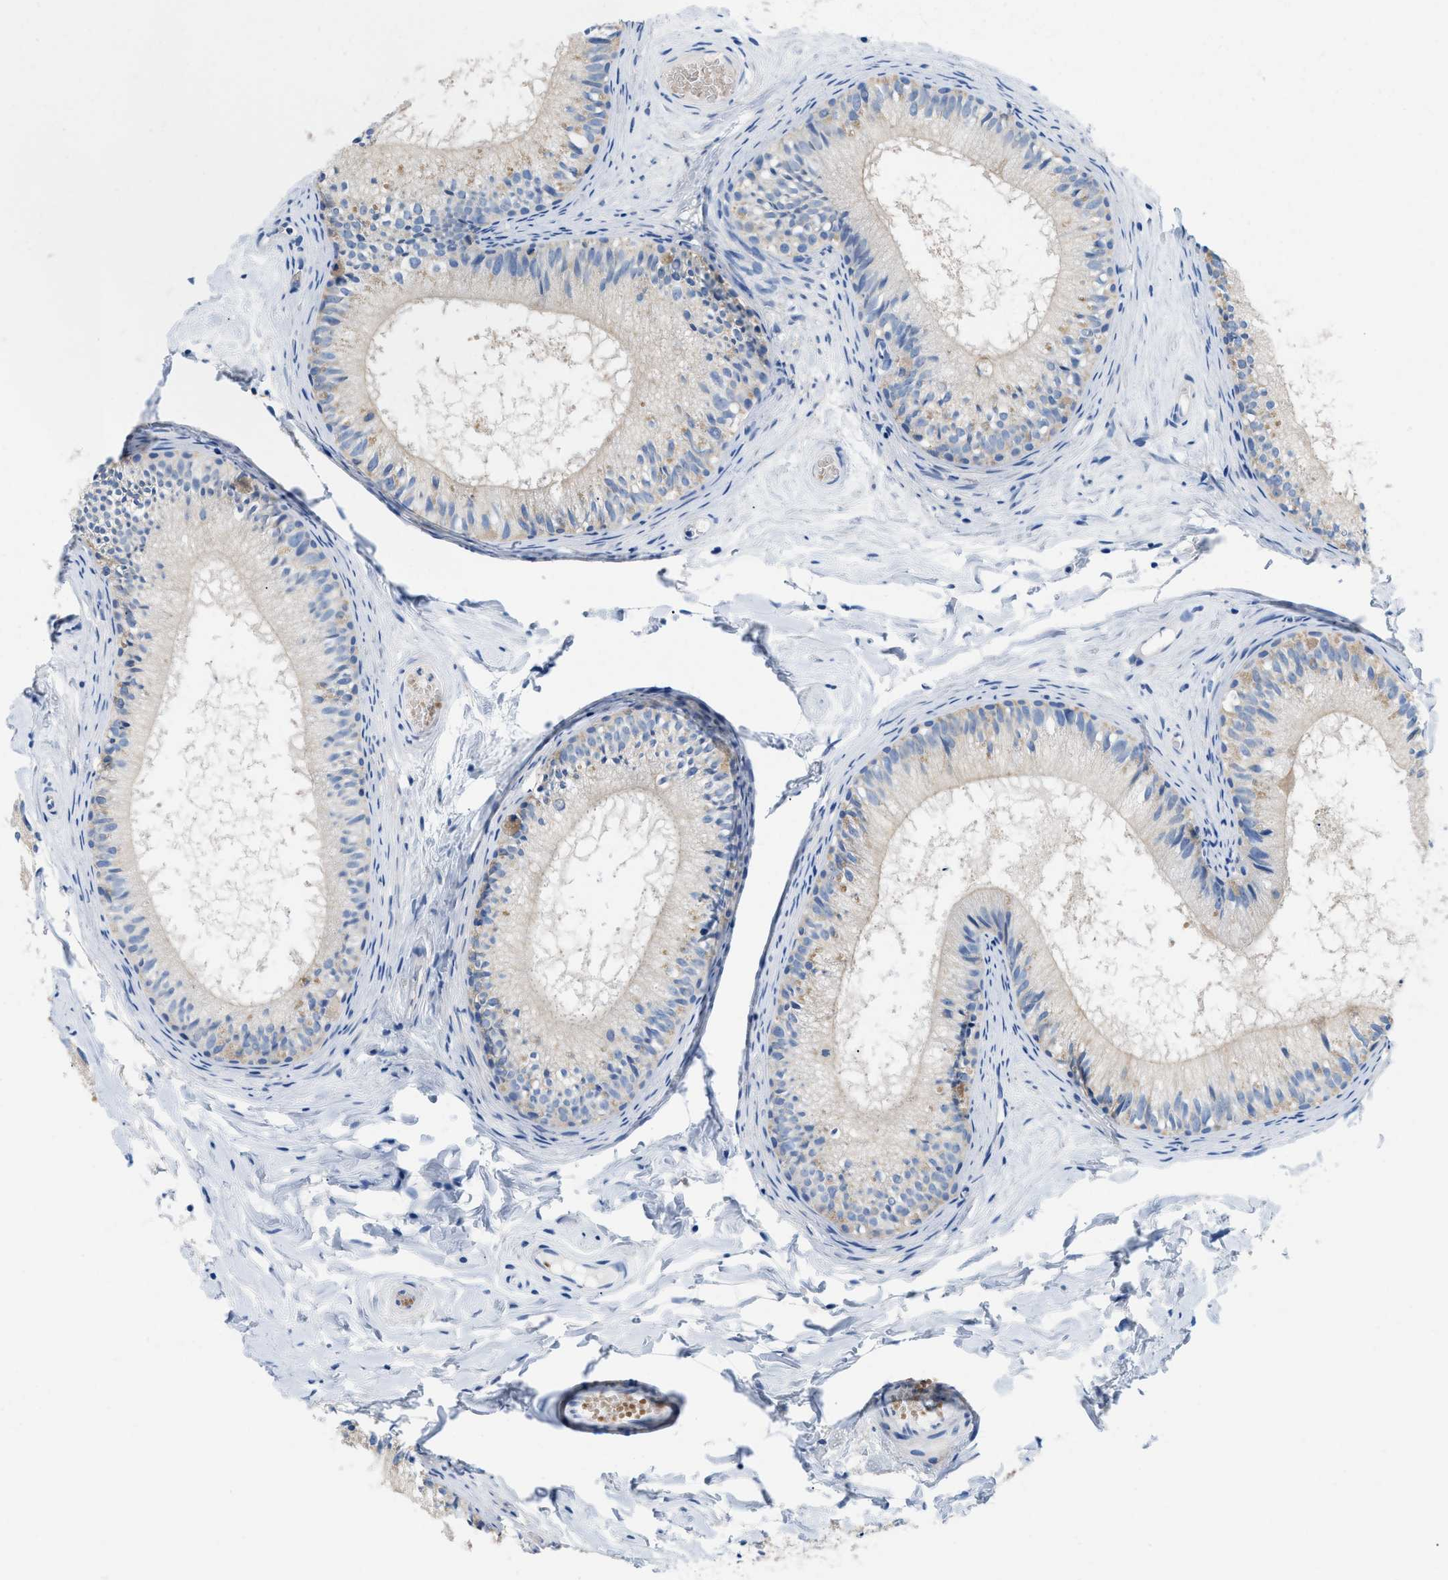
{"staining": {"intensity": "weak", "quantity": "<25%", "location": "cytoplasmic/membranous"}, "tissue": "epididymis", "cell_type": "Glandular cells", "image_type": "normal", "snomed": [{"axis": "morphology", "description": "Normal tissue, NOS"}, {"axis": "topography", "description": "Epididymis"}], "caption": "Epididymis stained for a protein using IHC displays no expression glandular cells.", "gene": "BPGM", "patient": {"sex": "male", "age": 46}}